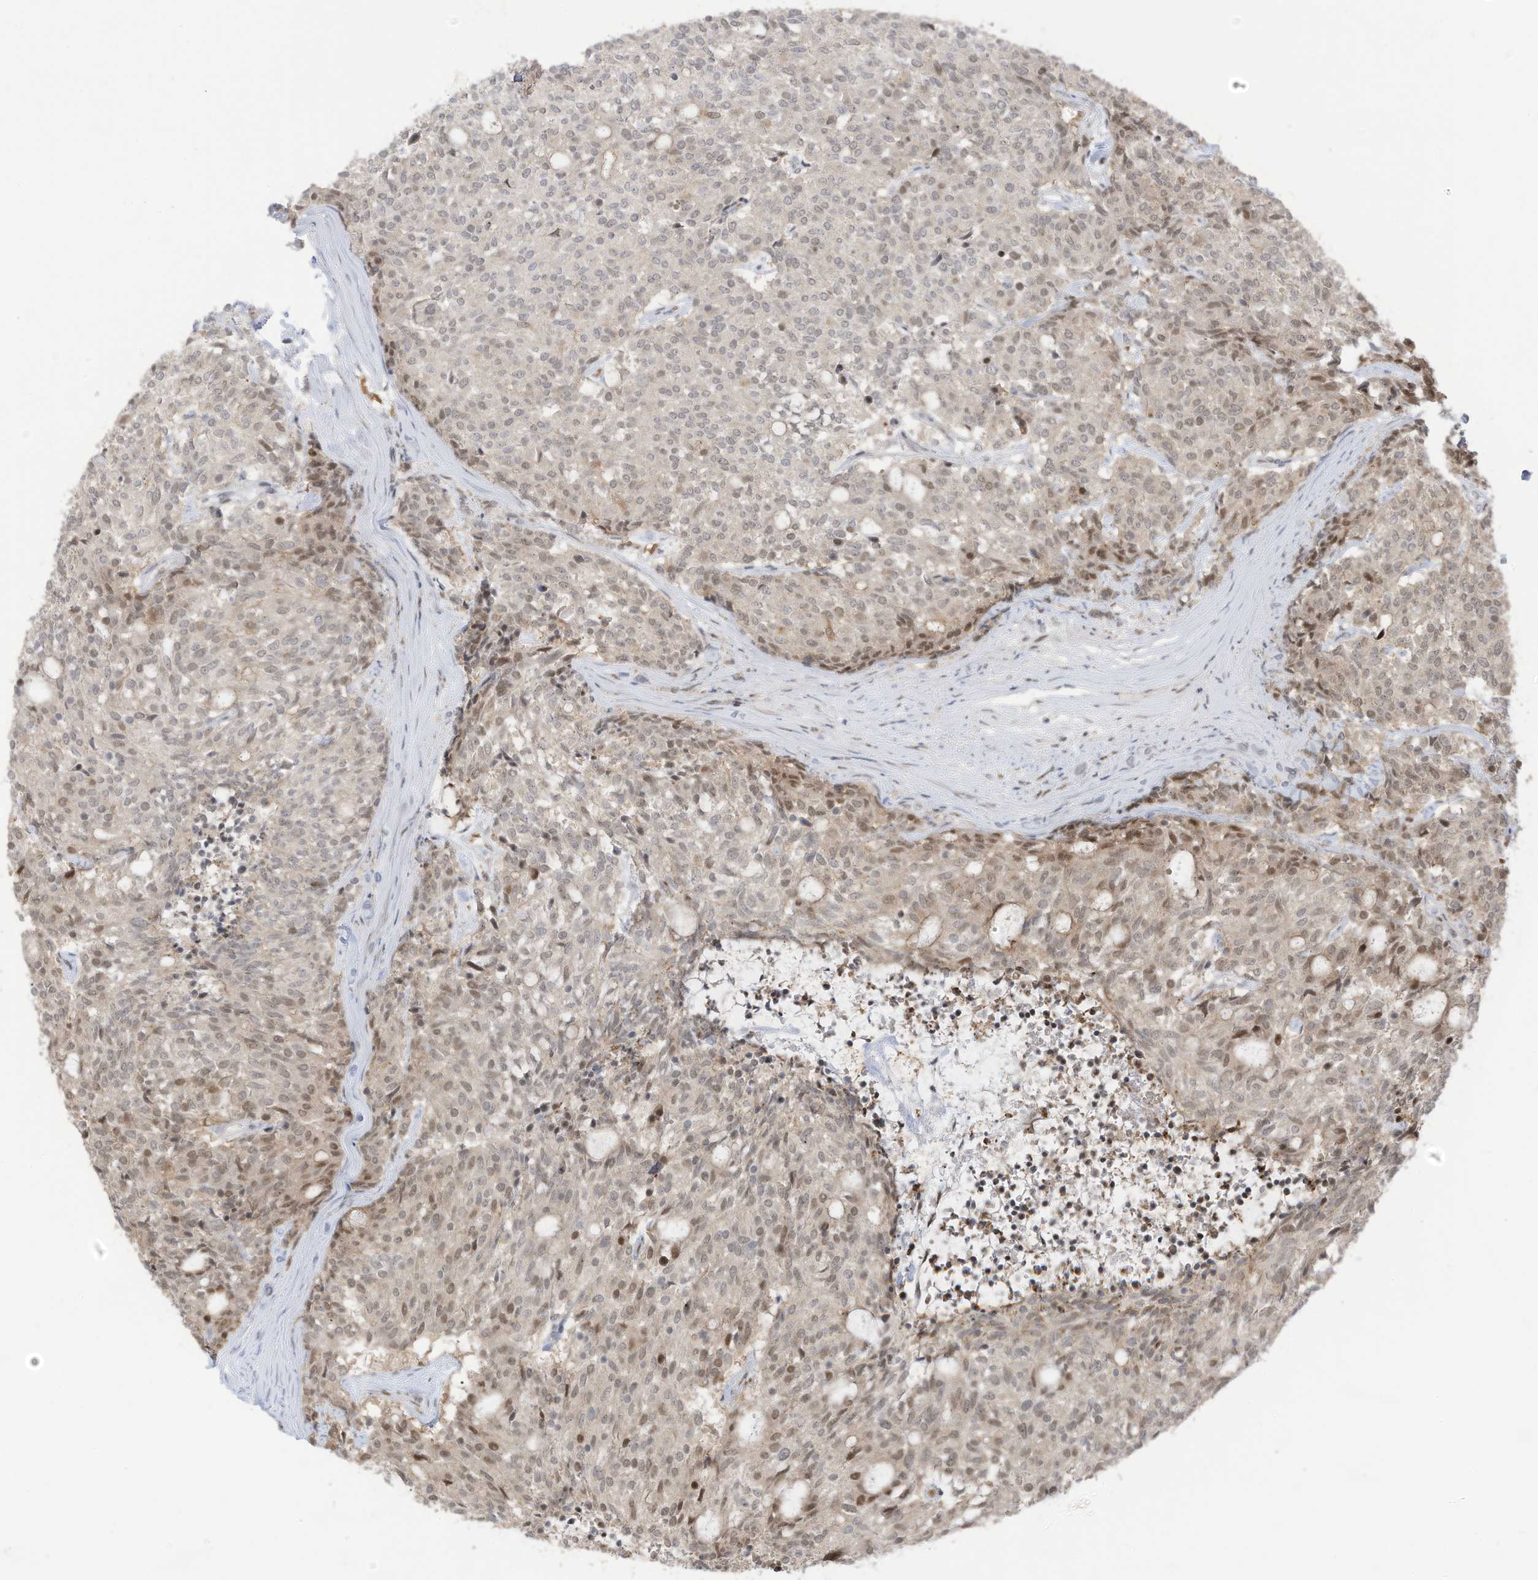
{"staining": {"intensity": "weak", "quantity": "<25%", "location": "nuclear"}, "tissue": "carcinoid", "cell_type": "Tumor cells", "image_type": "cancer", "snomed": [{"axis": "morphology", "description": "Carcinoid, malignant, NOS"}, {"axis": "topography", "description": "Pancreas"}], "caption": "This is an IHC photomicrograph of carcinoid. There is no staining in tumor cells.", "gene": "ZCWPW2", "patient": {"sex": "female", "age": 54}}